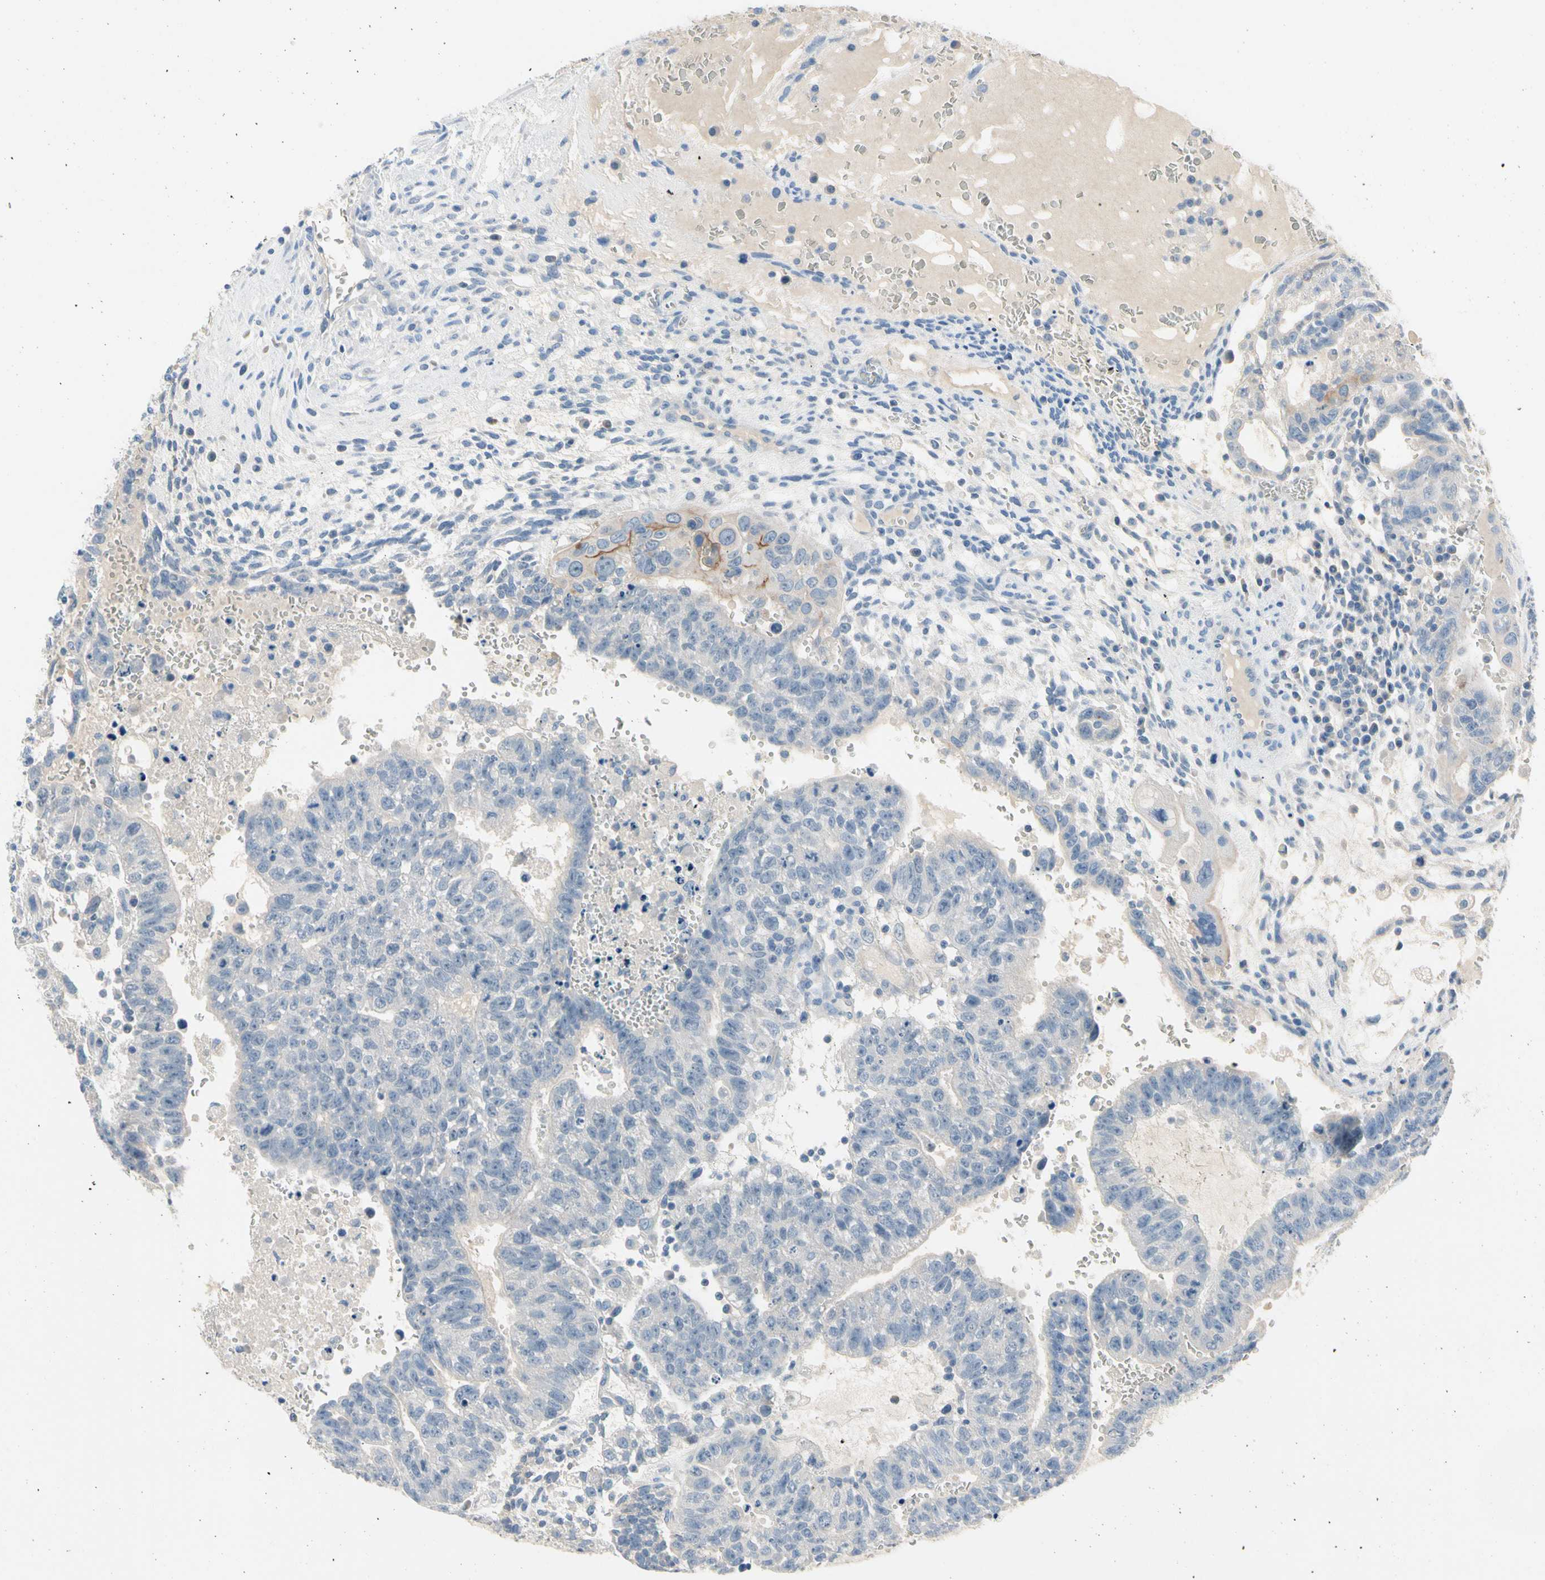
{"staining": {"intensity": "negative", "quantity": "none", "location": "none"}, "tissue": "testis cancer", "cell_type": "Tumor cells", "image_type": "cancer", "snomed": [{"axis": "morphology", "description": "Seminoma, NOS"}, {"axis": "morphology", "description": "Carcinoma, Embryonal, NOS"}, {"axis": "topography", "description": "Testis"}], "caption": "Immunohistochemistry micrograph of human testis embryonal carcinoma stained for a protein (brown), which exhibits no staining in tumor cells.", "gene": "MARK1", "patient": {"sex": "male", "age": 52}}